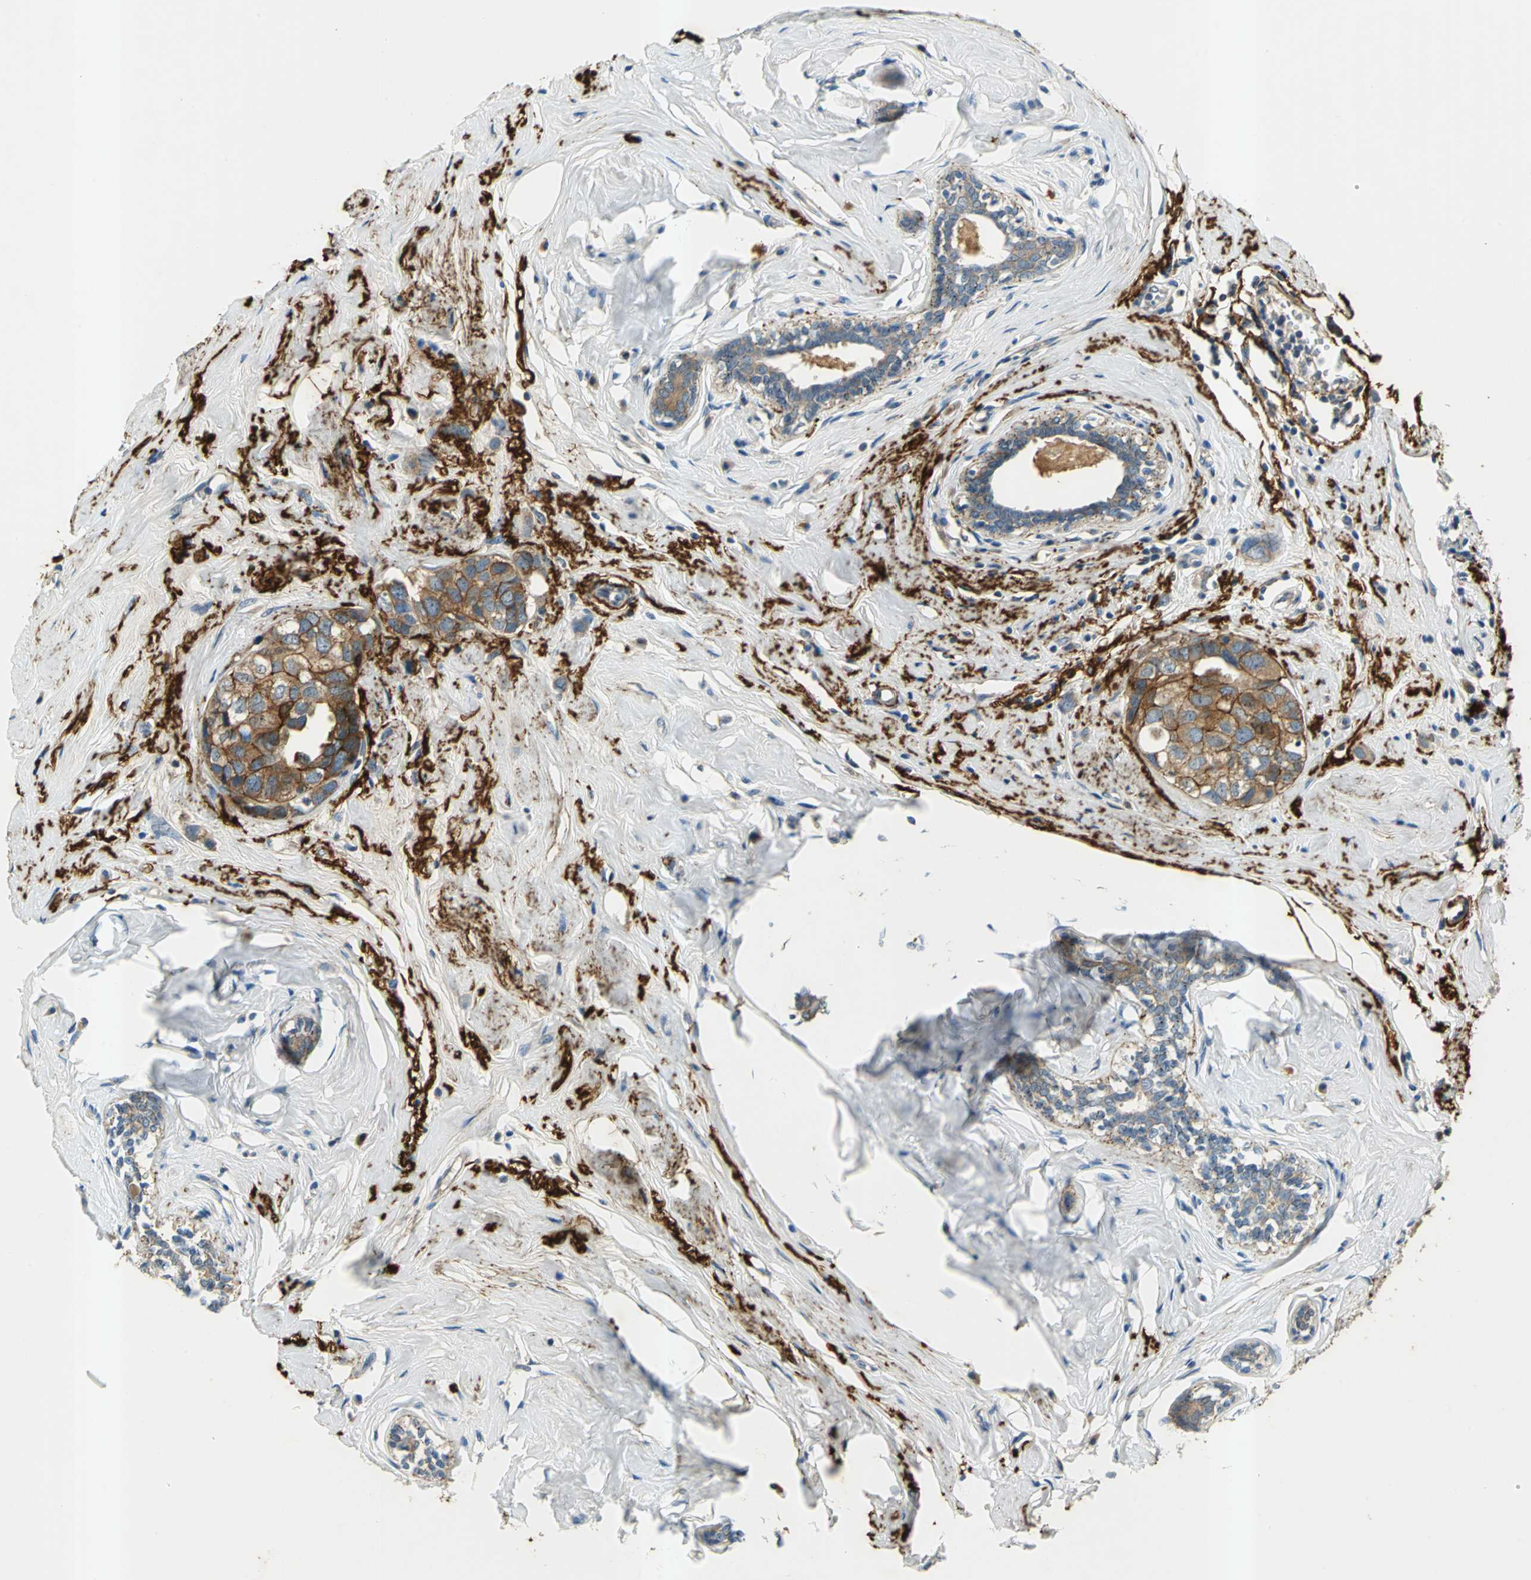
{"staining": {"intensity": "moderate", "quantity": ">75%", "location": "cytoplasmic/membranous"}, "tissue": "breast cancer", "cell_type": "Tumor cells", "image_type": "cancer", "snomed": [{"axis": "morphology", "description": "Normal tissue, NOS"}, {"axis": "morphology", "description": "Duct carcinoma"}, {"axis": "topography", "description": "Breast"}], "caption": "A medium amount of moderate cytoplasmic/membranous expression is seen in about >75% of tumor cells in breast cancer tissue.", "gene": "SLC16A7", "patient": {"sex": "female", "age": 50}}